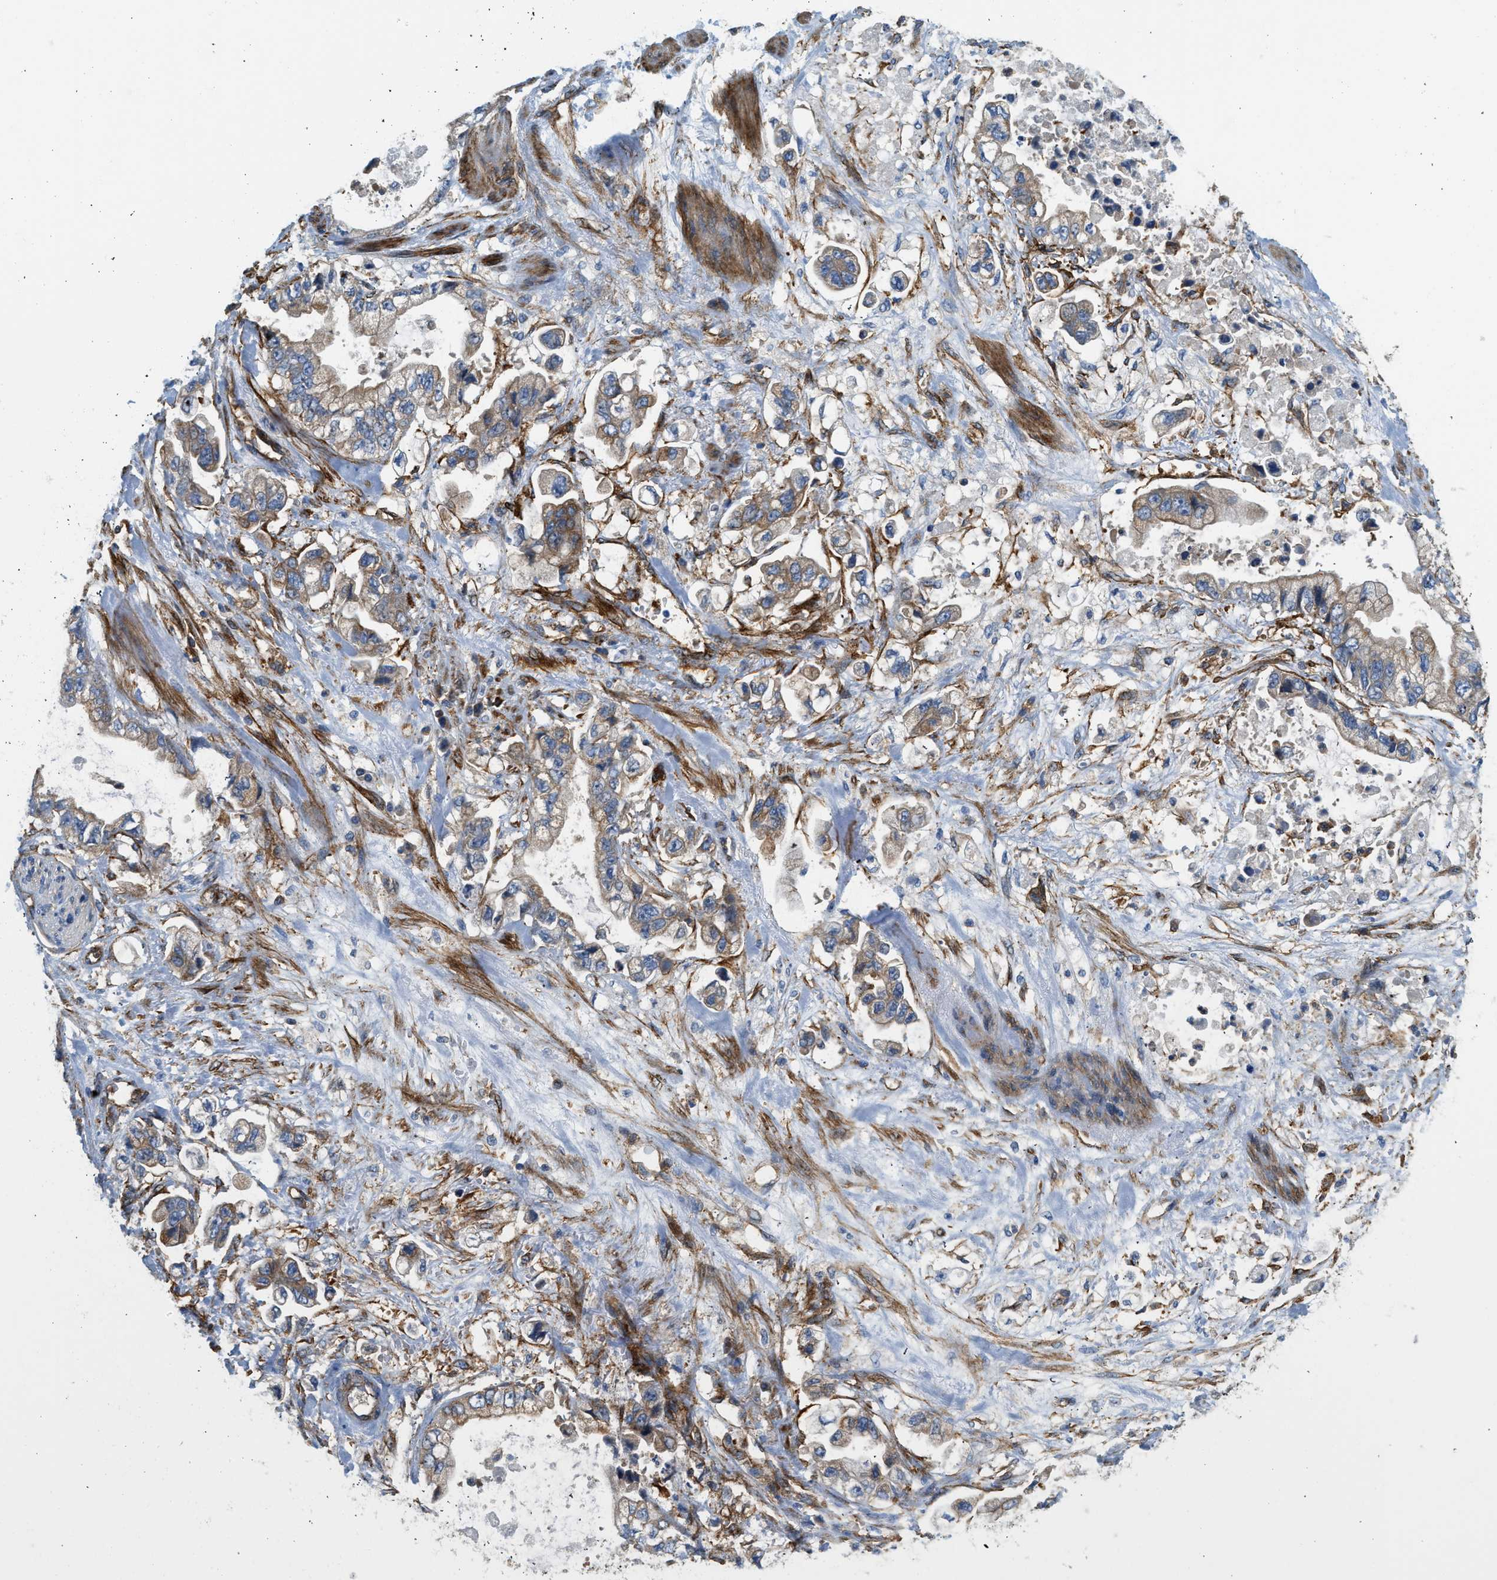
{"staining": {"intensity": "weak", "quantity": "25%-75%", "location": "cytoplasmic/membranous"}, "tissue": "stomach cancer", "cell_type": "Tumor cells", "image_type": "cancer", "snomed": [{"axis": "morphology", "description": "Normal tissue, NOS"}, {"axis": "morphology", "description": "Adenocarcinoma, NOS"}, {"axis": "topography", "description": "Stomach"}], "caption": "Approximately 25%-75% of tumor cells in stomach cancer (adenocarcinoma) reveal weak cytoplasmic/membranous protein staining as visualized by brown immunohistochemical staining.", "gene": "HIP1", "patient": {"sex": "male", "age": 62}}